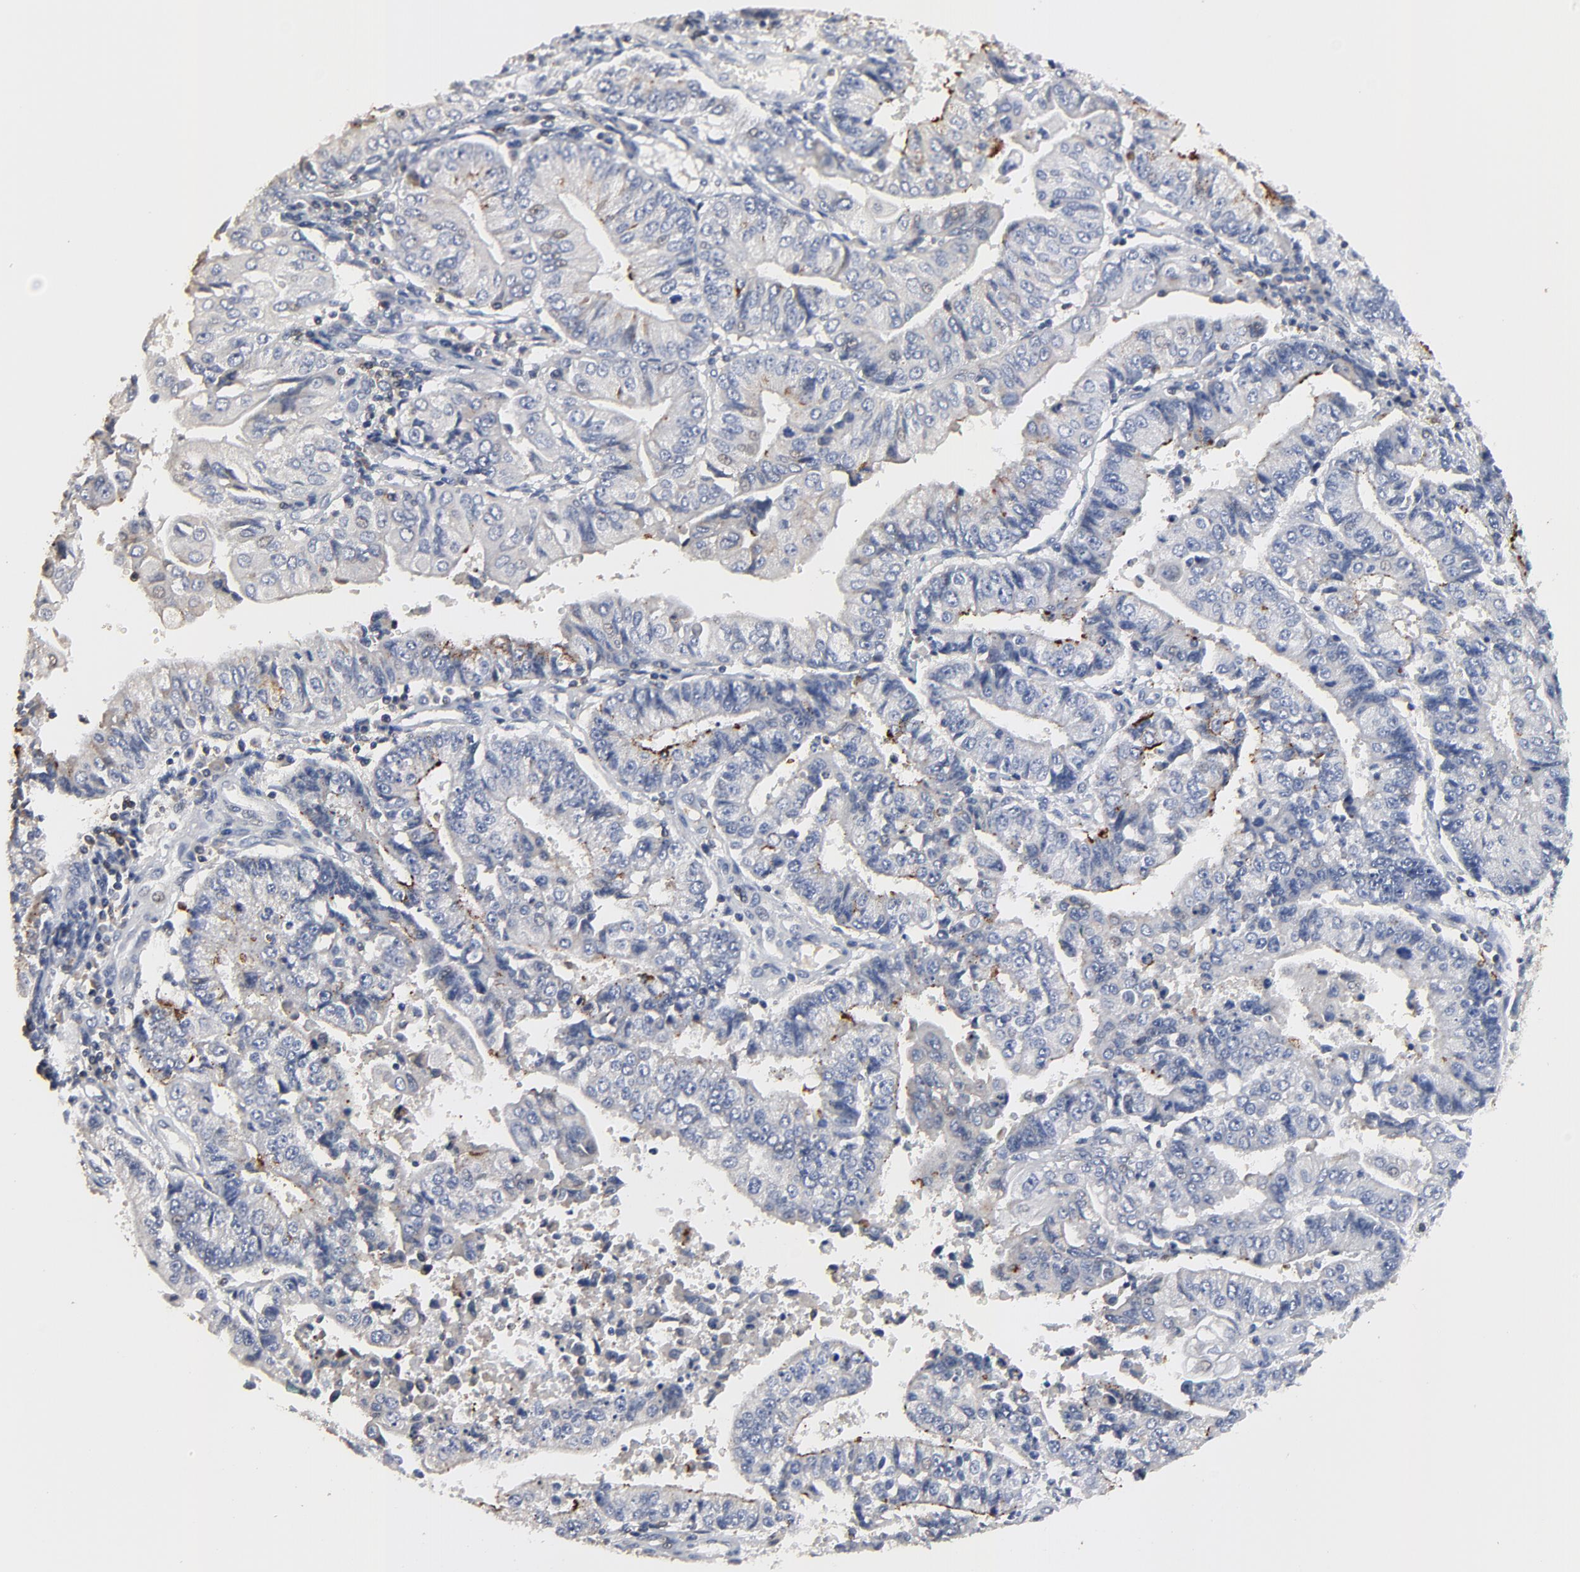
{"staining": {"intensity": "moderate", "quantity": "<25%", "location": "cytoplasmic/membranous"}, "tissue": "endometrial cancer", "cell_type": "Tumor cells", "image_type": "cancer", "snomed": [{"axis": "morphology", "description": "Adenocarcinoma, NOS"}, {"axis": "topography", "description": "Endometrium"}], "caption": "About <25% of tumor cells in adenocarcinoma (endometrial) exhibit moderate cytoplasmic/membranous protein expression as visualized by brown immunohistochemical staining.", "gene": "SKAP1", "patient": {"sex": "female", "age": 75}}